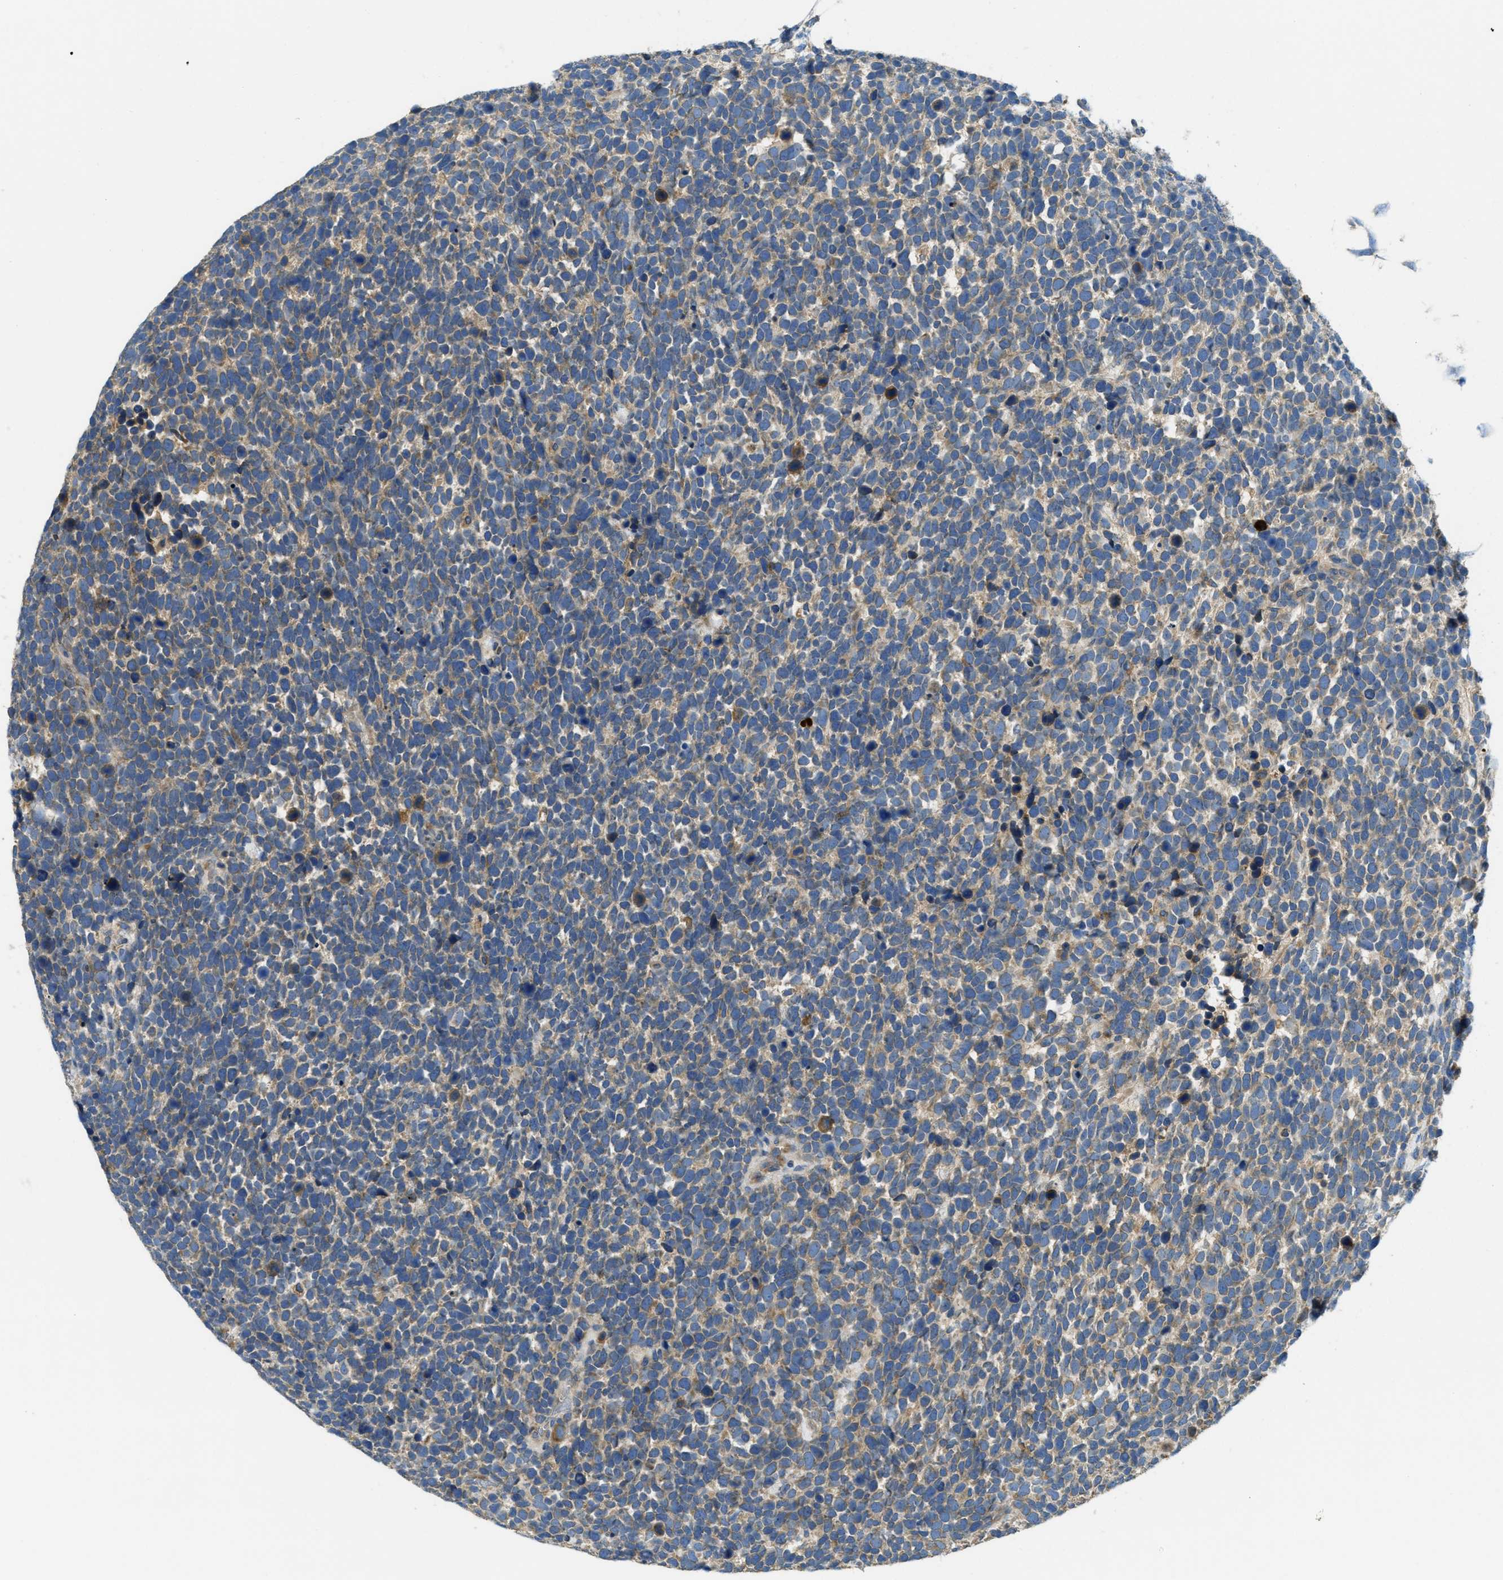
{"staining": {"intensity": "negative", "quantity": "none", "location": "none"}, "tissue": "urothelial cancer", "cell_type": "Tumor cells", "image_type": "cancer", "snomed": [{"axis": "morphology", "description": "Urothelial carcinoma, High grade"}, {"axis": "topography", "description": "Urinary bladder"}], "caption": "Tumor cells show no significant protein expression in urothelial cancer. (DAB immunohistochemistry visualized using brightfield microscopy, high magnification).", "gene": "SSR1", "patient": {"sex": "female", "age": 82}}